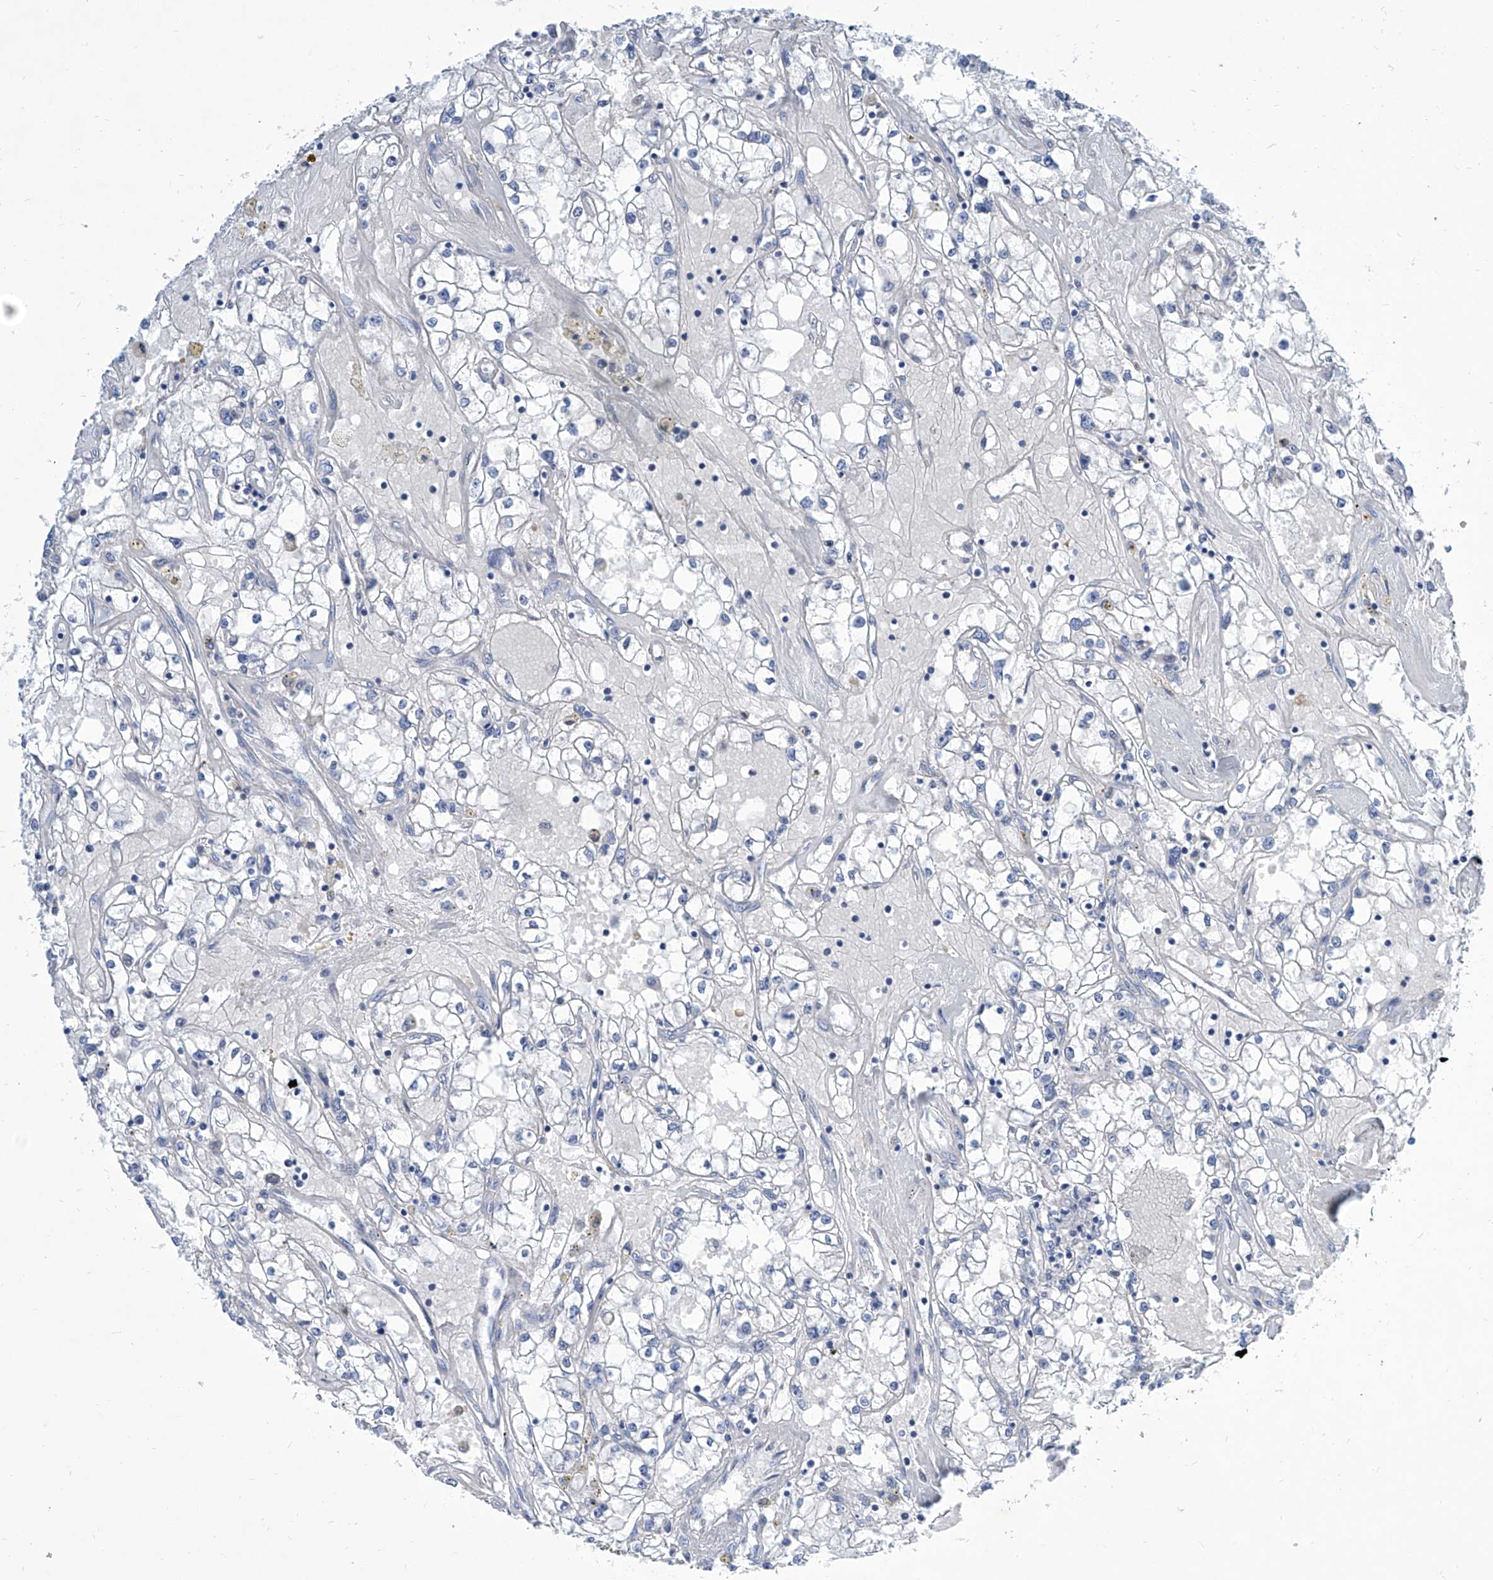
{"staining": {"intensity": "negative", "quantity": "none", "location": "none"}, "tissue": "renal cancer", "cell_type": "Tumor cells", "image_type": "cancer", "snomed": [{"axis": "morphology", "description": "Adenocarcinoma, NOS"}, {"axis": "topography", "description": "Kidney"}], "caption": "DAB (3,3'-diaminobenzidine) immunohistochemical staining of human renal cancer exhibits no significant expression in tumor cells.", "gene": "ZNF519", "patient": {"sex": "male", "age": 56}}